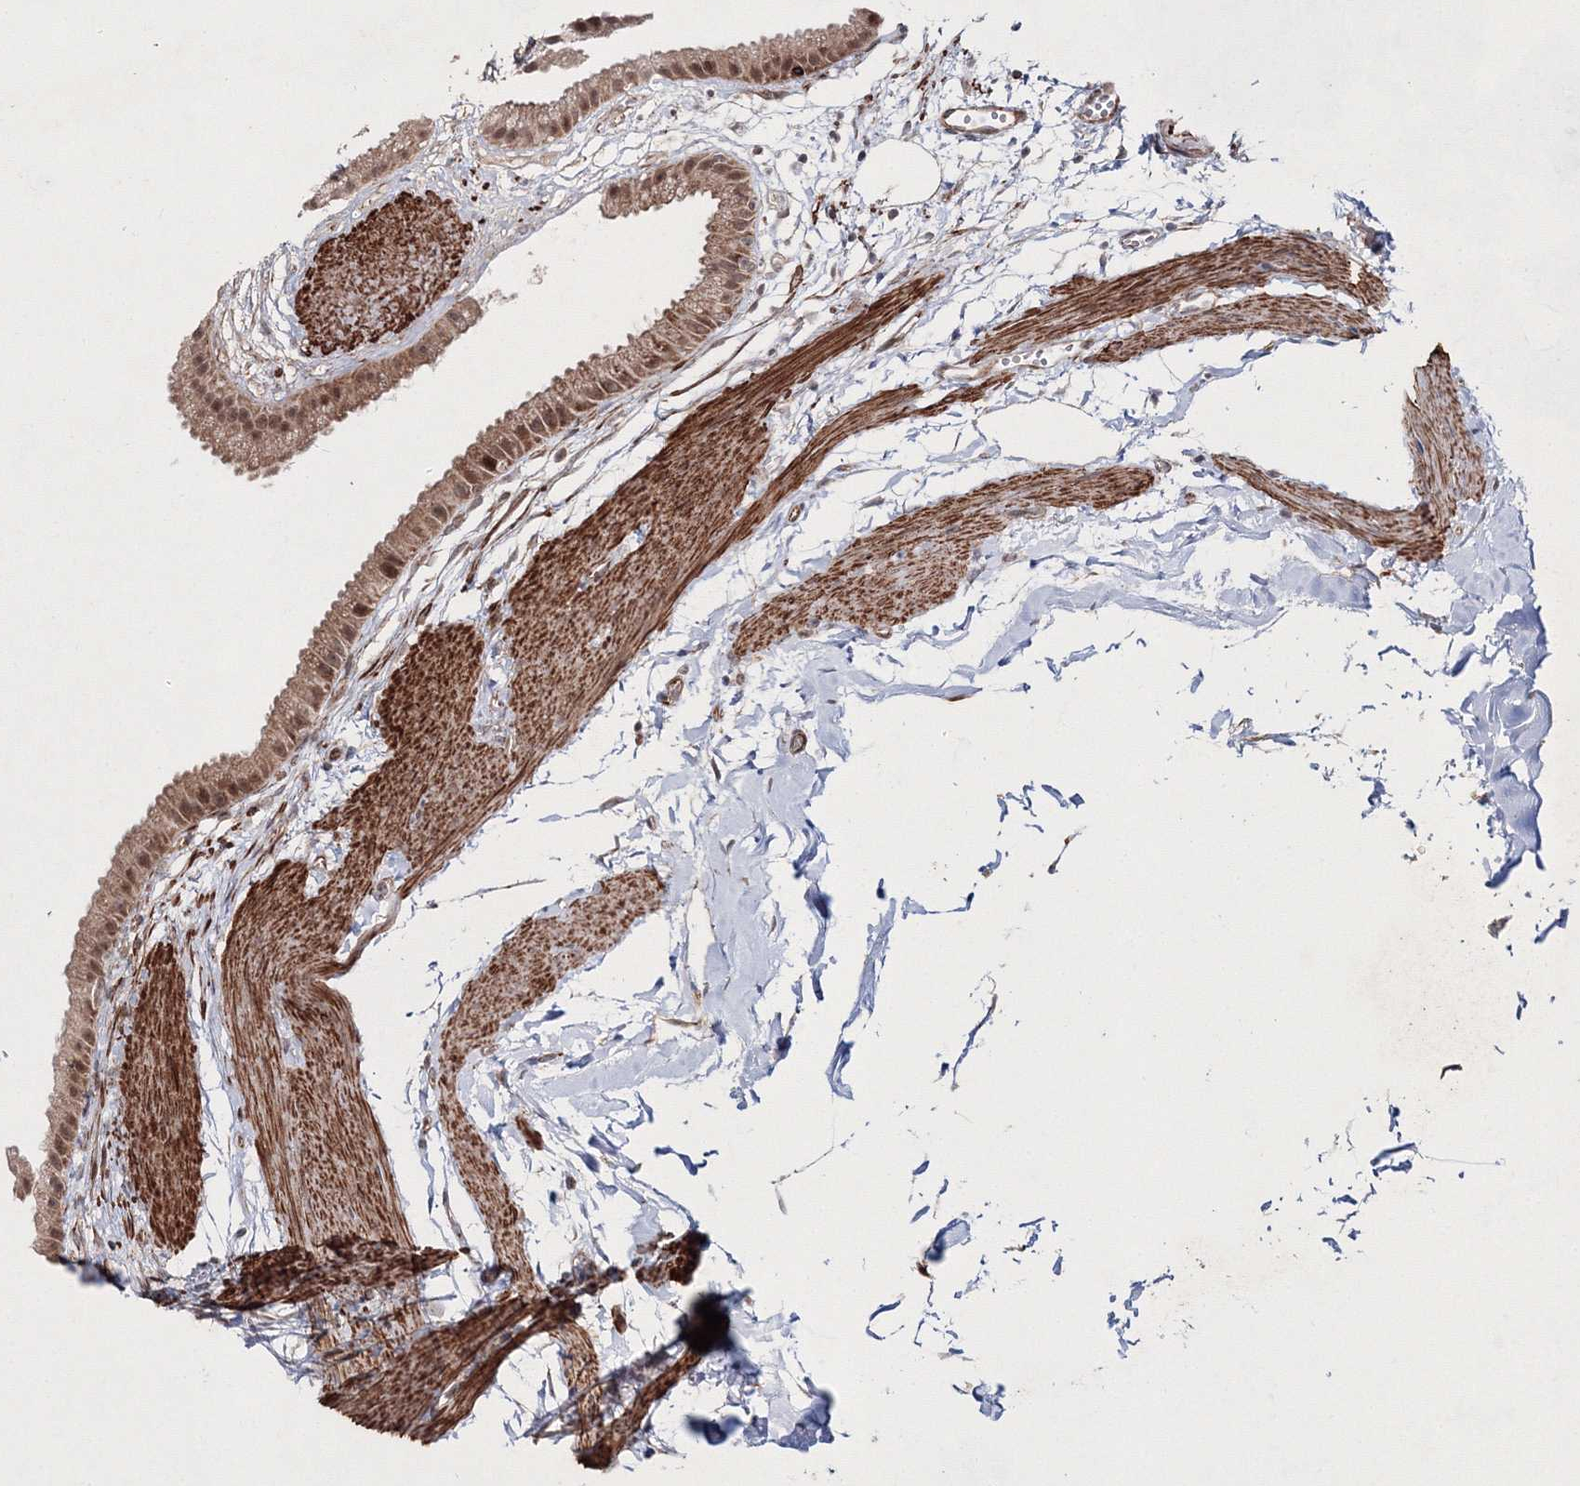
{"staining": {"intensity": "moderate", "quantity": ">75%", "location": "cytoplasmic/membranous,nuclear"}, "tissue": "gallbladder", "cell_type": "Glandular cells", "image_type": "normal", "snomed": [{"axis": "morphology", "description": "Normal tissue, NOS"}, {"axis": "topography", "description": "Gallbladder"}], "caption": "The histopathology image demonstrates staining of unremarkable gallbladder, revealing moderate cytoplasmic/membranous,nuclear protein positivity (brown color) within glandular cells.", "gene": "SNIP1", "patient": {"sex": "female", "age": 64}}